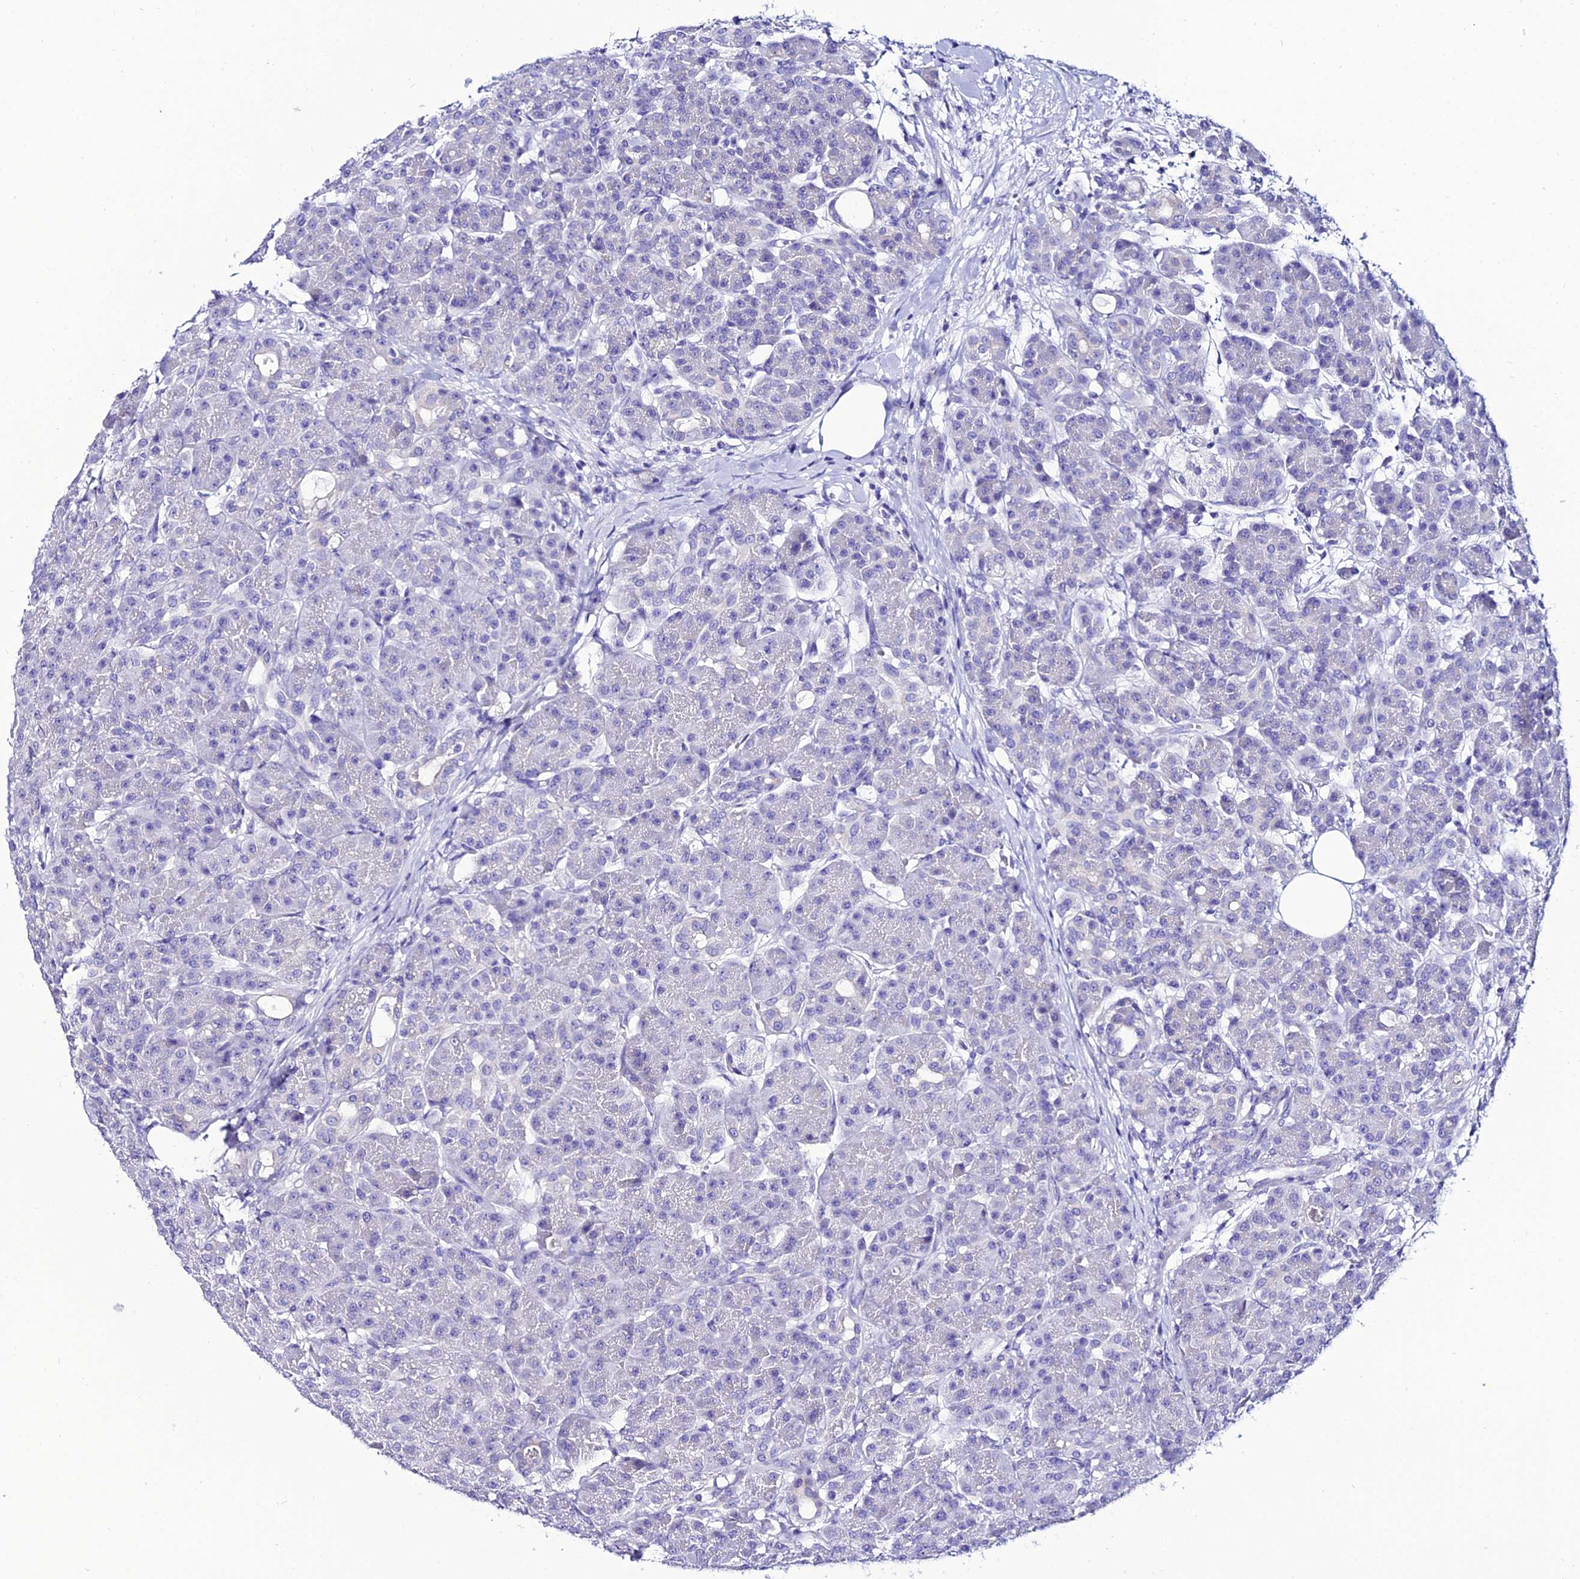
{"staining": {"intensity": "negative", "quantity": "none", "location": "none"}, "tissue": "pancreas", "cell_type": "Exocrine glandular cells", "image_type": "normal", "snomed": [{"axis": "morphology", "description": "Normal tissue, NOS"}, {"axis": "topography", "description": "Pancreas"}], "caption": "Immunohistochemistry (IHC) of normal pancreas reveals no expression in exocrine glandular cells. (Immunohistochemistry, brightfield microscopy, high magnification).", "gene": "OR4D5", "patient": {"sex": "male", "age": 63}}